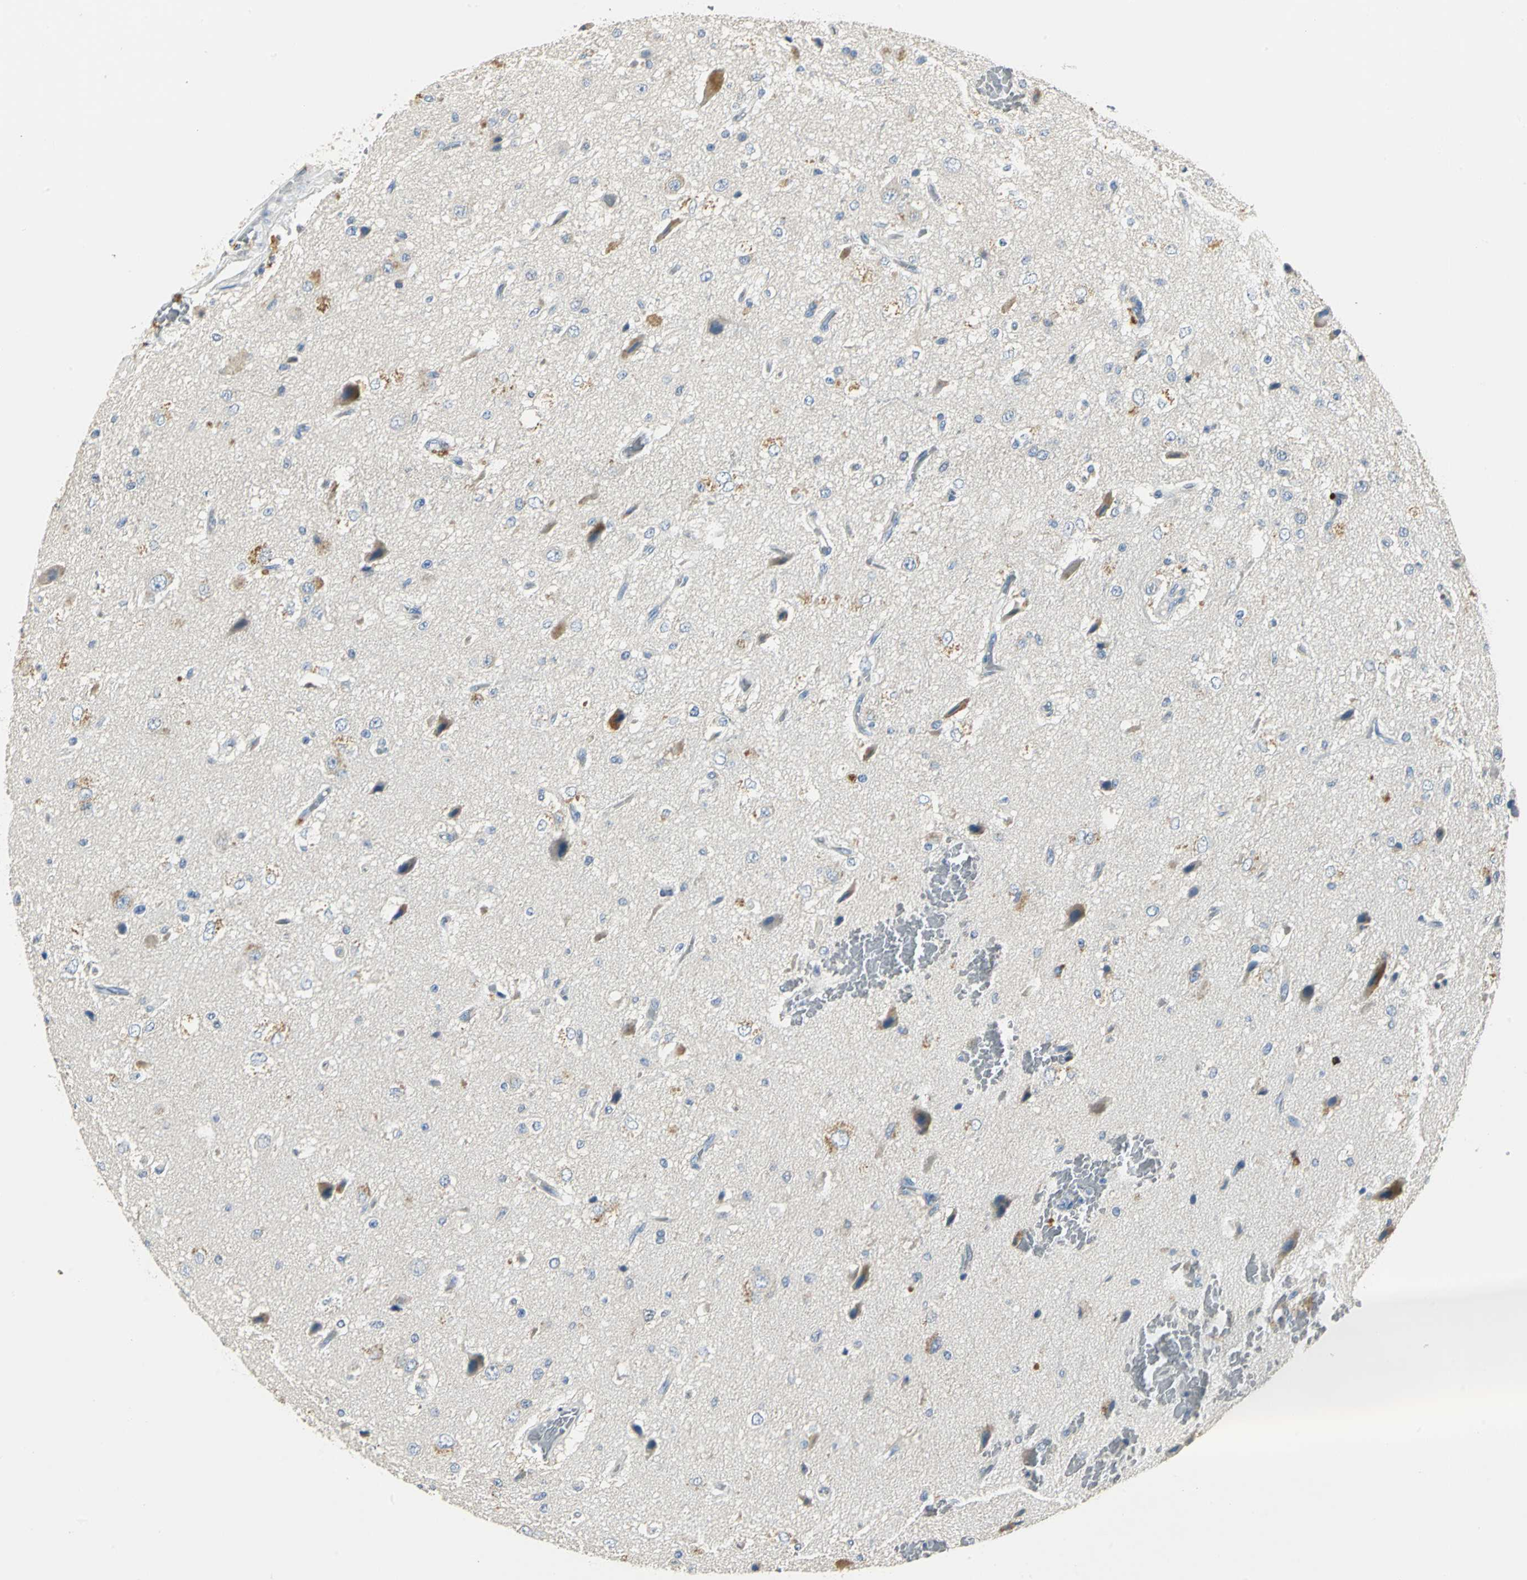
{"staining": {"intensity": "moderate", "quantity": "<25%", "location": "cytoplasmic/membranous"}, "tissue": "glioma", "cell_type": "Tumor cells", "image_type": "cancer", "snomed": [{"axis": "morphology", "description": "Glioma, malignant, High grade"}, {"axis": "topography", "description": "pancreas cauda"}], "caption": "High-grade glioma (malignant) was stained to show a protein in brown. There is low levels of moderate cytoplasmic/membranous positivity in about <25% of tumor cells.", "gene": "B3GNT2", "patient": {"sex": "male", "age": 60}}